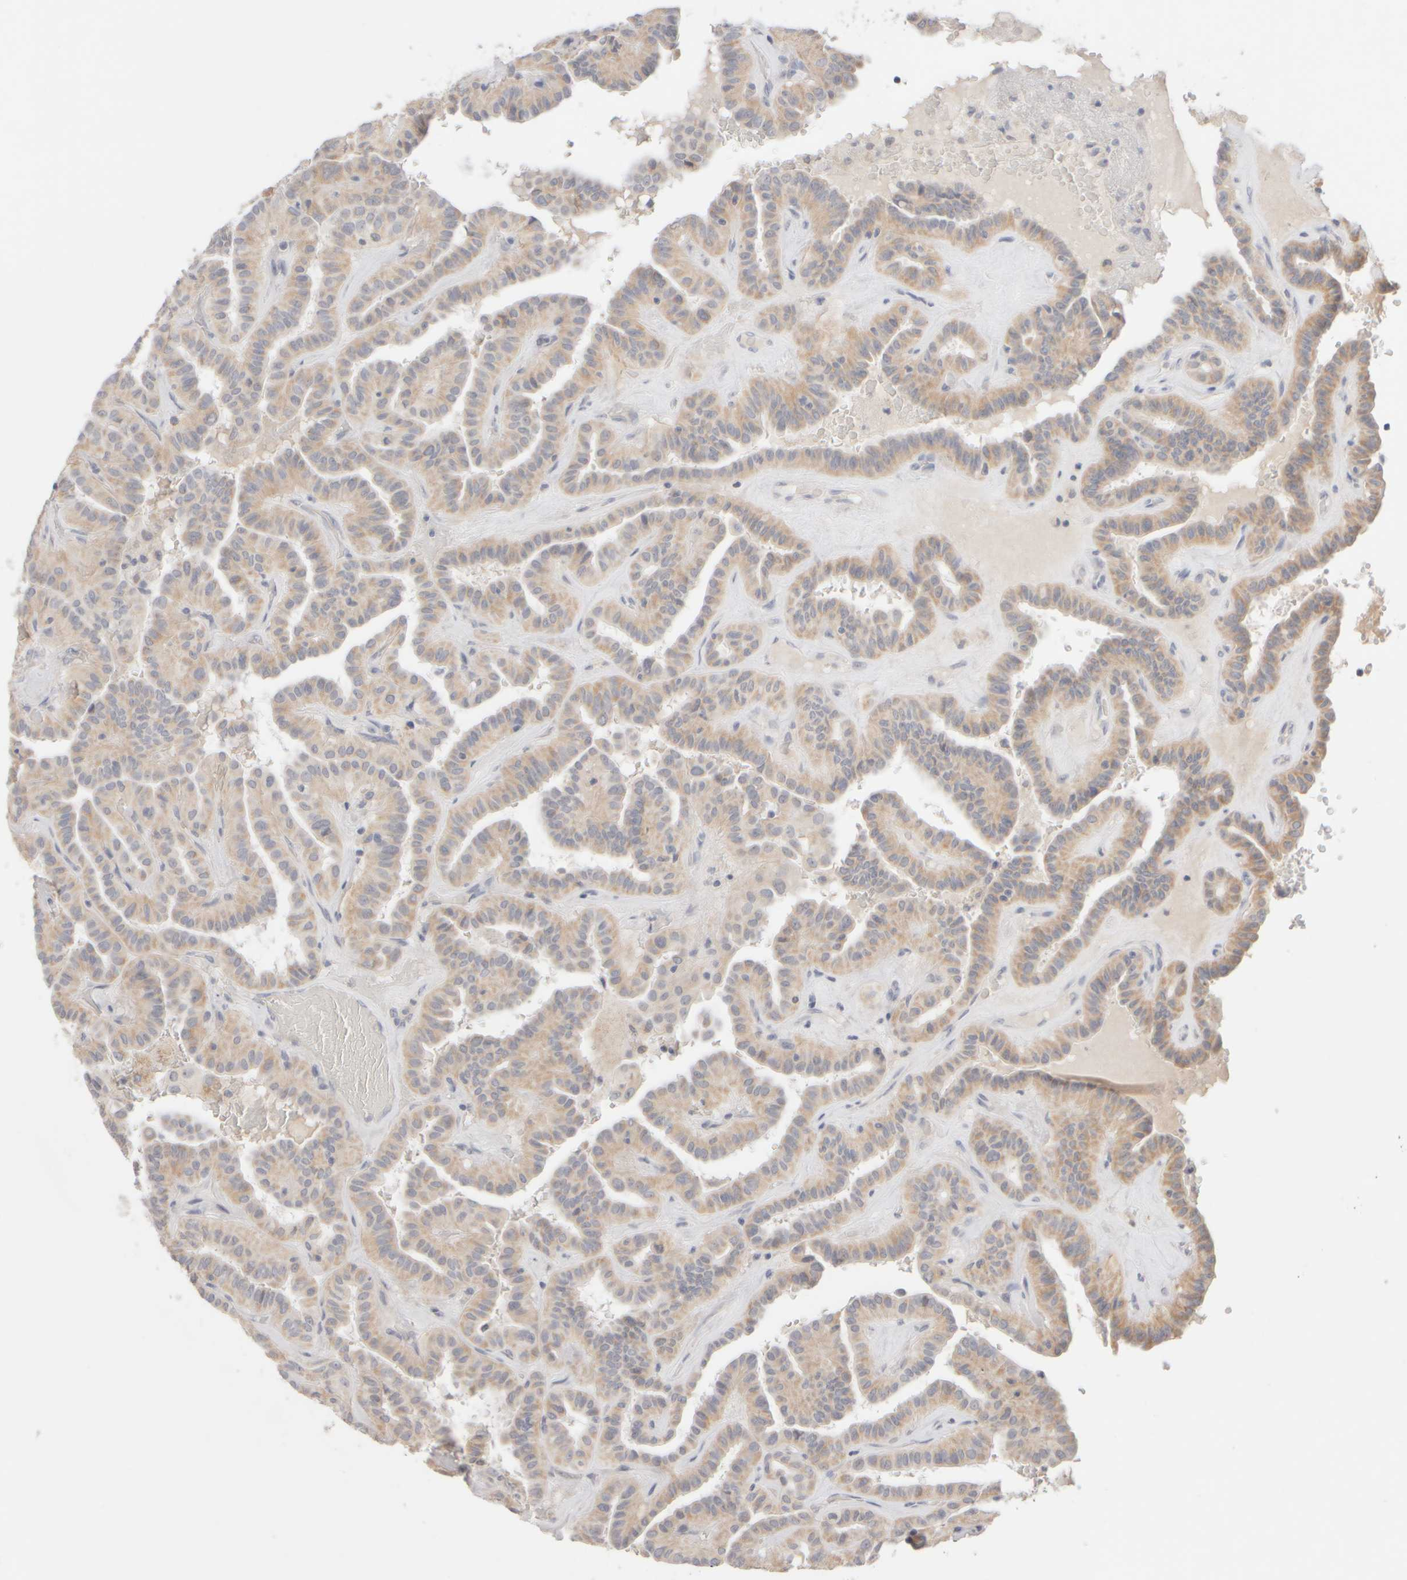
{"staining": {"intensity": "weak", "quantity": ">75%", "location": "cytoplasmic/membranous"}, "tissue": "thyroid cancer", "cell_type": "Tumor cells", "image_type": "cancer", "snomed": [{"axis": "morphology", "description": "Papillary adenocarcinoma, NOS"}, {"axis": "topography", "description": "Thyroid gland"}], "caption": "Immunohistochemistry staining of papillary adenocarcinoma (thyroid), which demonstrates low levels of weak cytoplasmic/membranous staining in about >75% of tumor cells indicating weak cytoplasmic/membranous protein staining. The staining was performed using DAB (3,3'-diaminobenzidine) (brown) for protein detection and nuclei were counterstained in hematoxylin (blue).", "gene": "ZNF112", "patient": {"sex": "male", "age": 77}}